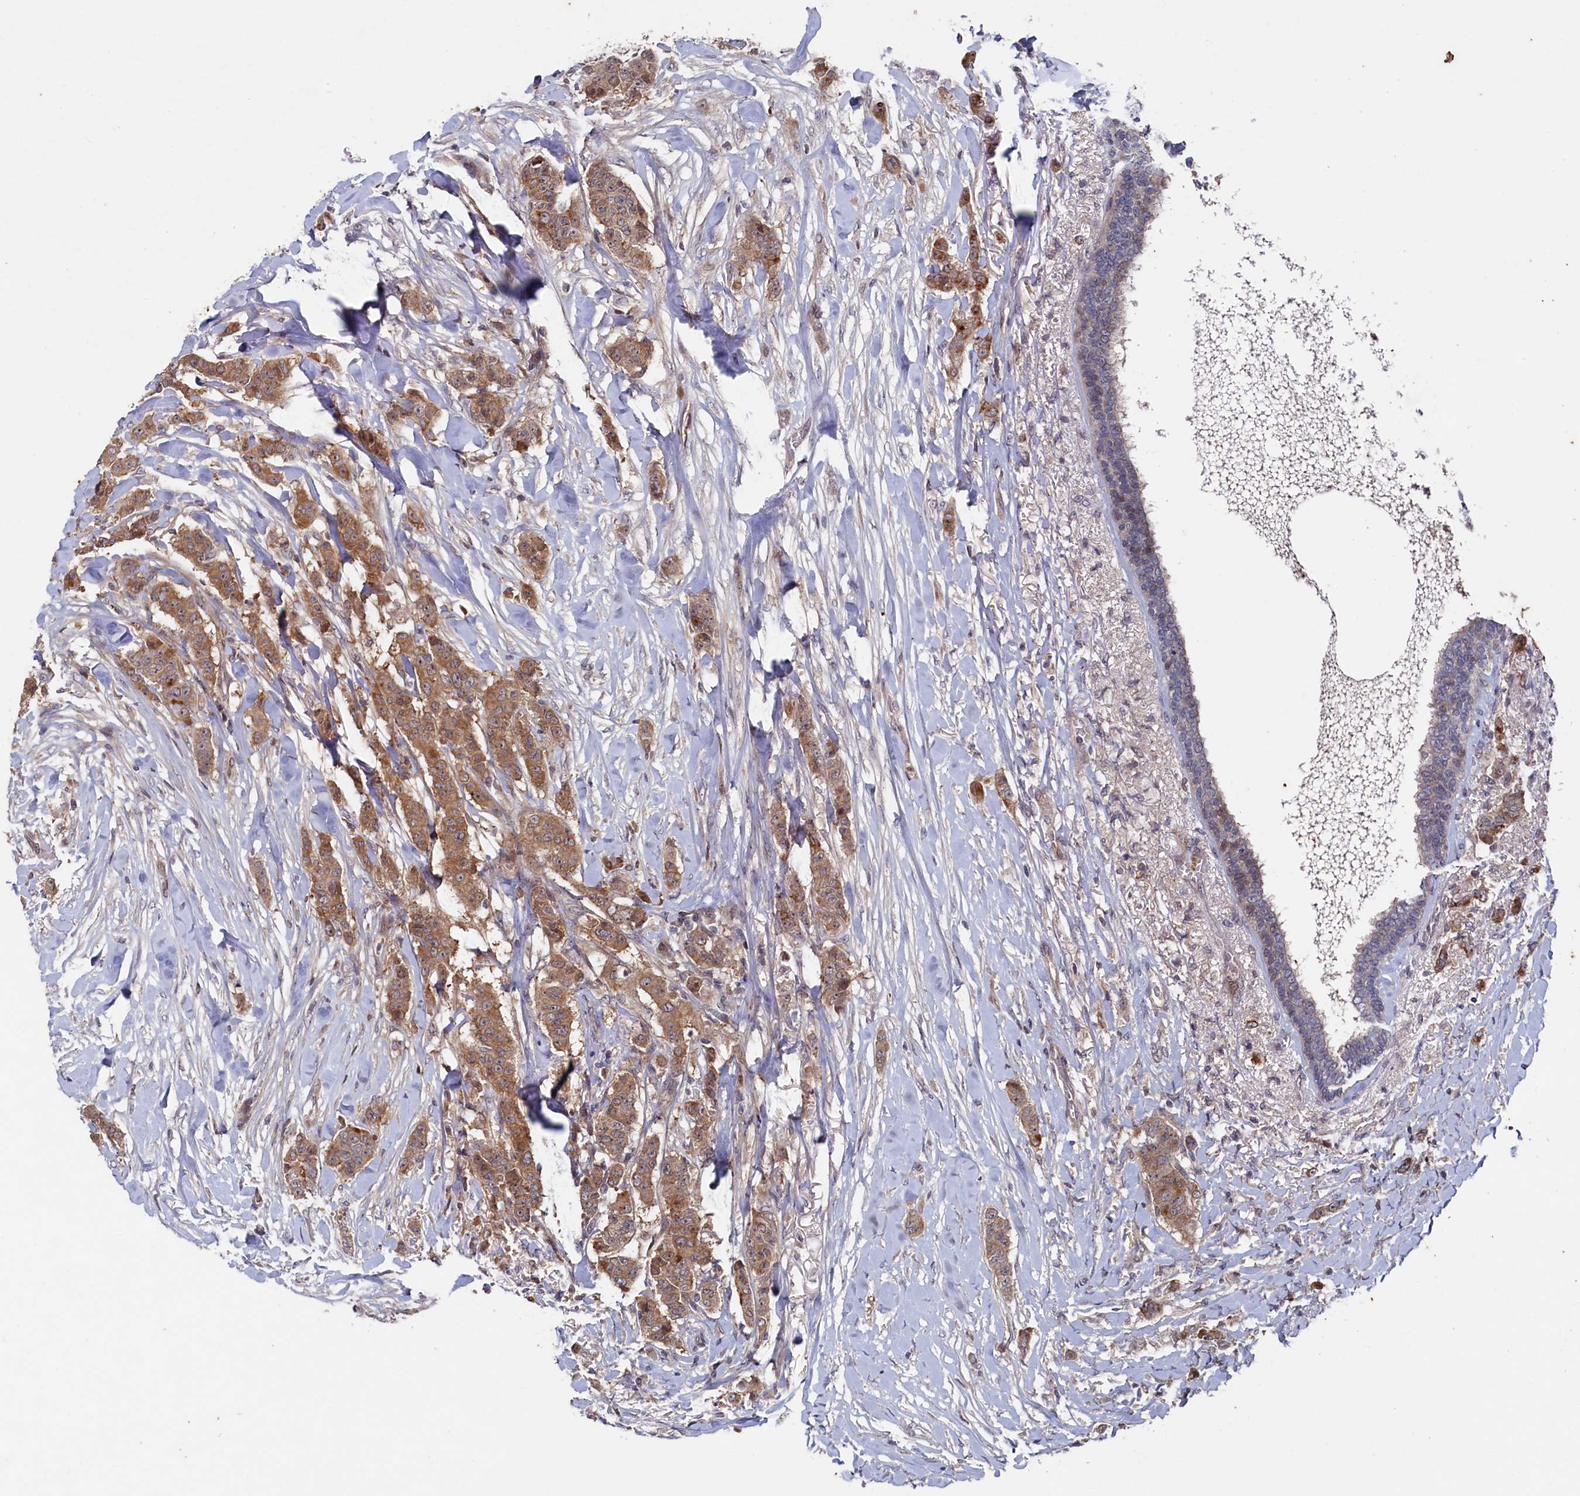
{"staining": {"intensity": "moderate", "quantity": ">75%", "location": "cytoplasmic/membranous"}, "tissue": "breast cancer", "cell_type": "Tumor cells", "image_type": "cancer", "snomed": [{"axis": "morphology", "description": "Duct carcinoma"}, {"axis": "topography", "description": "Breast"}], "caption": "IHC histopathology image of neoplastic tissue: breast cancer (infiltrating ductal carcinoma) stained using IHC exhibits medium levels of moderate protein expression localized specifically in the cytoplasmic/membranous of tumor cells, appearing as a cytoplasmic/membranous brown color.", "gene": "TMC5", "patient": {"sex": "female", "age": 40}}